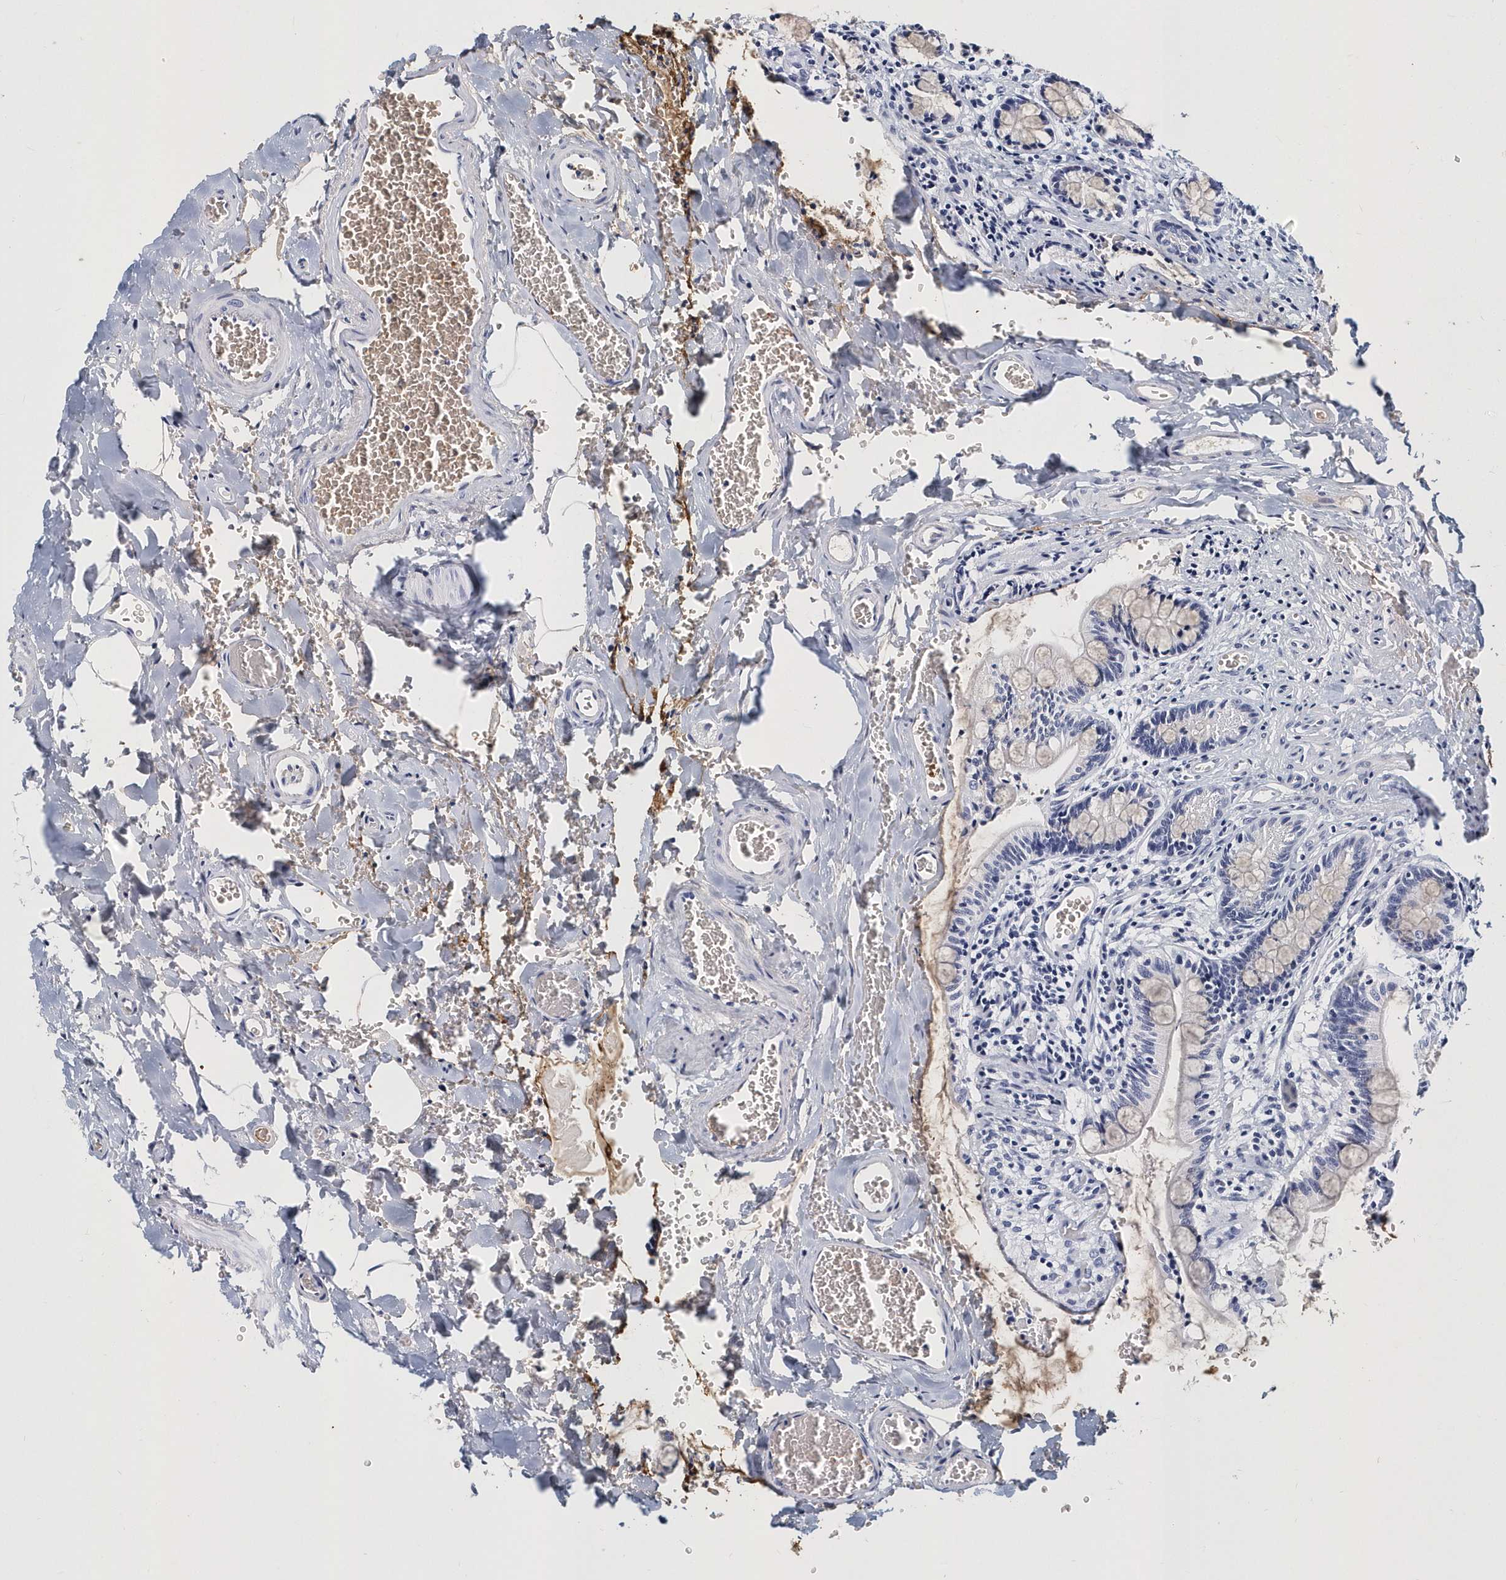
{"staining": {"intensity": "weak", "quantity": "25%-75%", "location": "cytoplasmic/membranous"}, "tissue": "small intestine", "cell_type": "Glandular cells", "image_type": "normal", "snomed": [{"axis": "morphology", "description": "Normal tissue, NOS"}, {"axis": "topography", "description": "Small intestine"}], "caption": "Immunohistochemistry (IHC) (DAB) staining of unremarkable human small intestine exhibits weak cytoplasmic/membranous protein expression in about 25%-75% of glandular cells. (DAB (3,3'-diaminobenzidine) IHC, brown staining for protein, blue staining for nuclei).", "gene": "ITGA2B", "patient": {"sex": "male", "age": 52}}